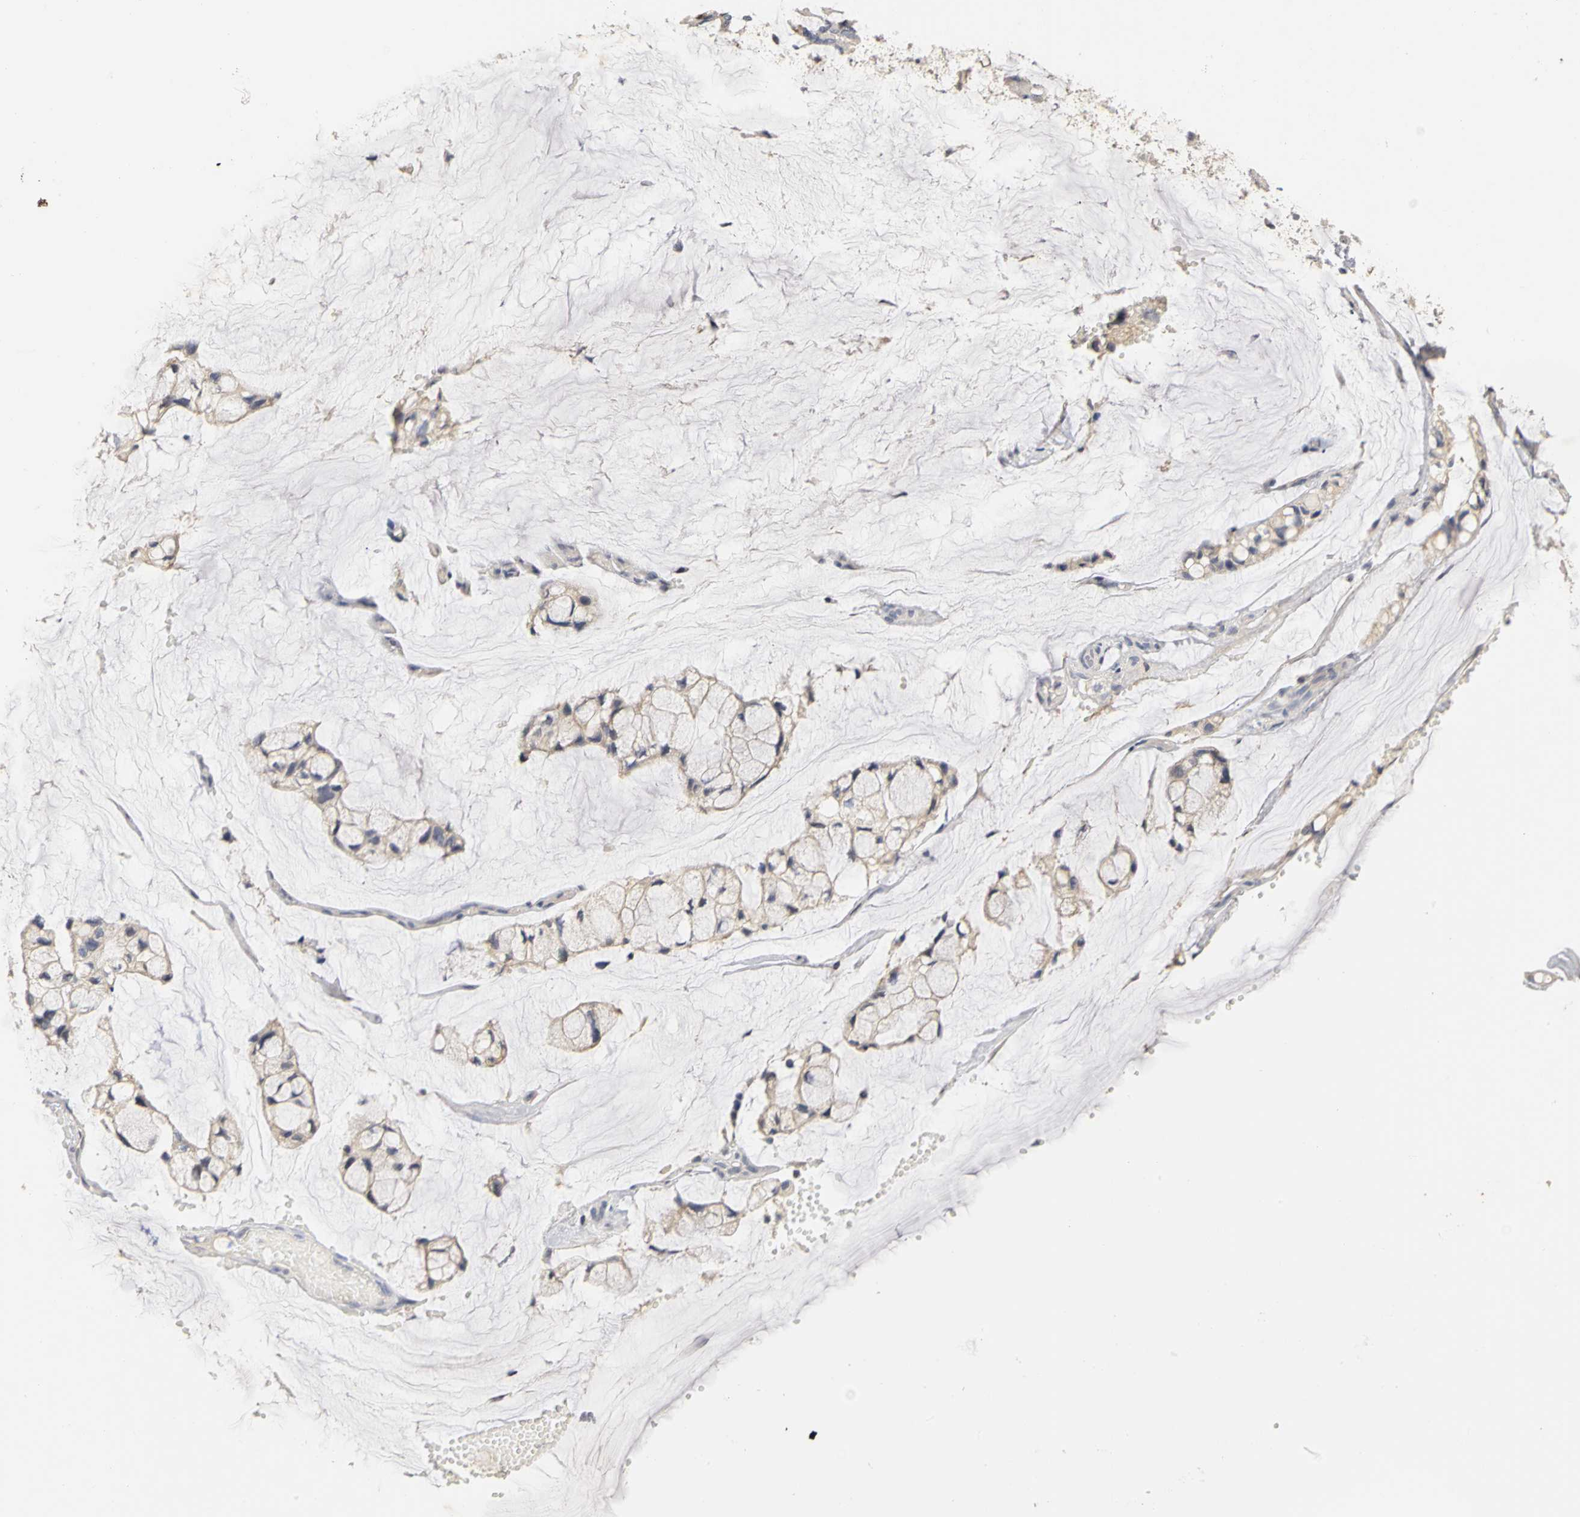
{"staining": {"intensity": "negative", "quantity": "none", "location": "none"}, "tissue": "ovarian cancer", "cell_type": "Tumor cells", "image_type": "cancer", "snomed": [{"axis": "morphology", "description": "Cystadenocarcinoma, mucinous, NOS"}, {"axis": "topography", "description": "Ovary"}], "caption": "Immunohistochemical staining of ovarian cancer (mucinous cystadenocarcinoma) shows no significant staining in tumor cells.", "gene": "PGR", "patient": {"sex": "female", "age": 39}}